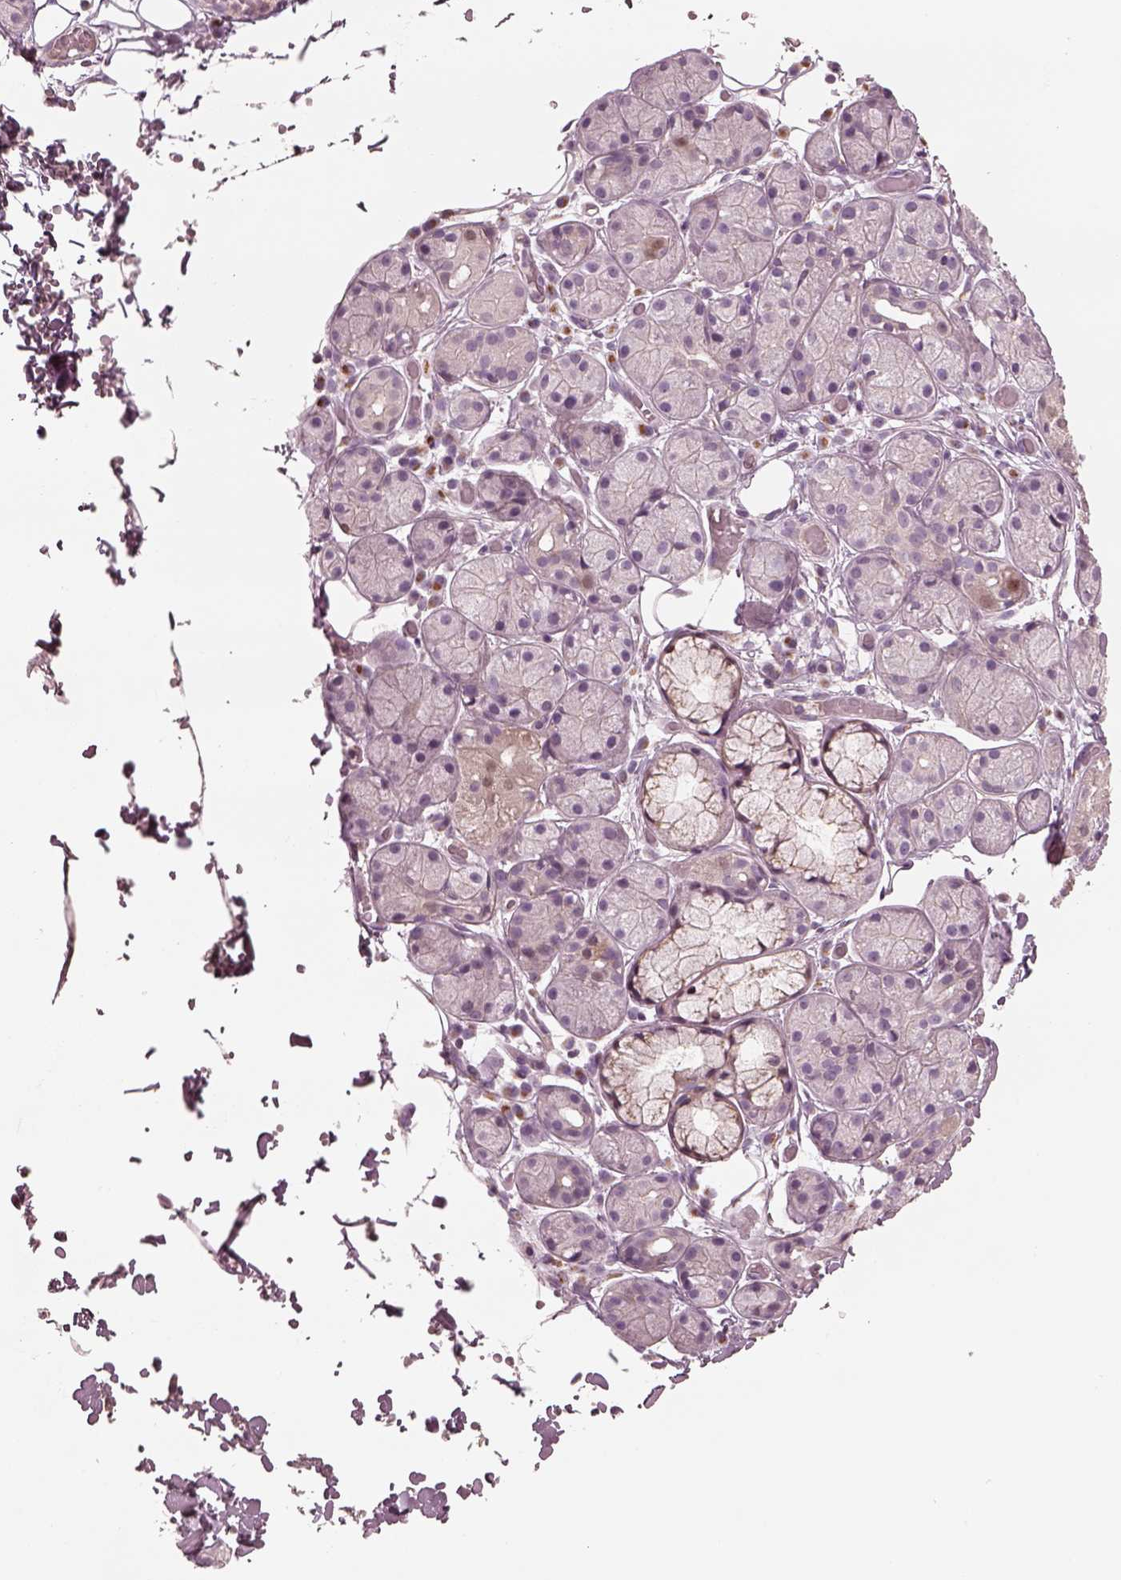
{"staining": {"intensity": "weak", "quantity": "<25%", "location": "cytoplasmic/membranous"}, "tissue": "salivary gland", "cell_type": "Glandular cells", "image_type": "normal", "snomed": [{"axis": "morphology", "description": "Normal tissue, NOS"}, {"axis": "topography", "description": "Salivary gland"}, {"axis": "topography", "description": "Peripheral nerve tissue"}], "caption": "Immunohistochemical staining of unremarkable human salivary gland reveals no significant positivity in glandular cells.", "gene": "SDCBP2", "patient": {"sex": "male", "age": 71}}